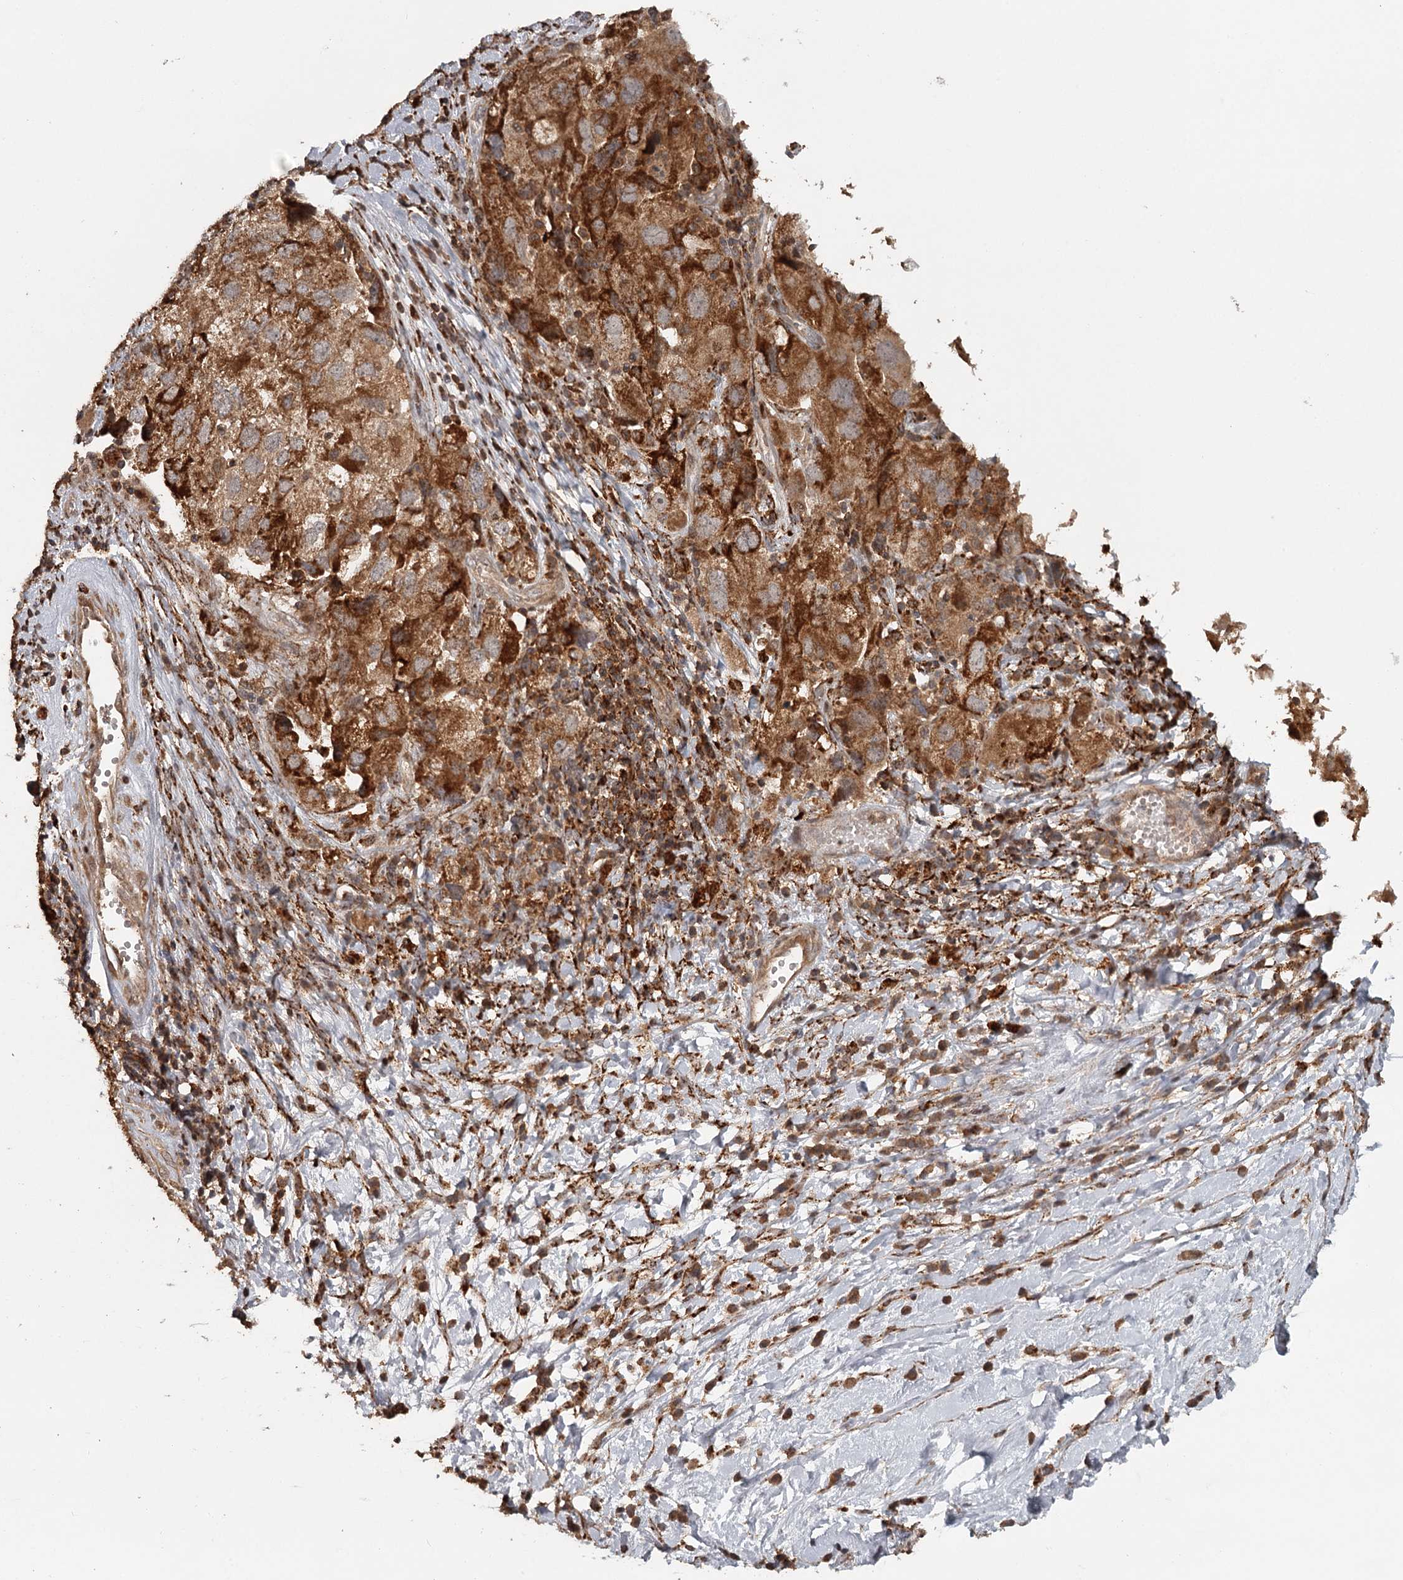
{"staining": {"intensity": "strong", "quantity": ">75%", "location": "cytoplasmic/membranous"}, "tissue": "ovarian cancer", "cell_type": "Tumor cells", "image_type": "cancer", "snomed": [{"axis": "morphology", "description": "Carcinoma, NOS"}, {"axis": "morphology", "description": "Cystadenocarcinoma, serous, NOS"}, {"axis": "topography", "description": "Ovary"}], "caption": "IHC of ovarian cancer (carcinoma) demonstrates high levels of strong cytoplasmic/membranous positivity in about >75% of tumor cells.", "gene": "FAXC", "patient": {"sex": "female", "age": 69}}